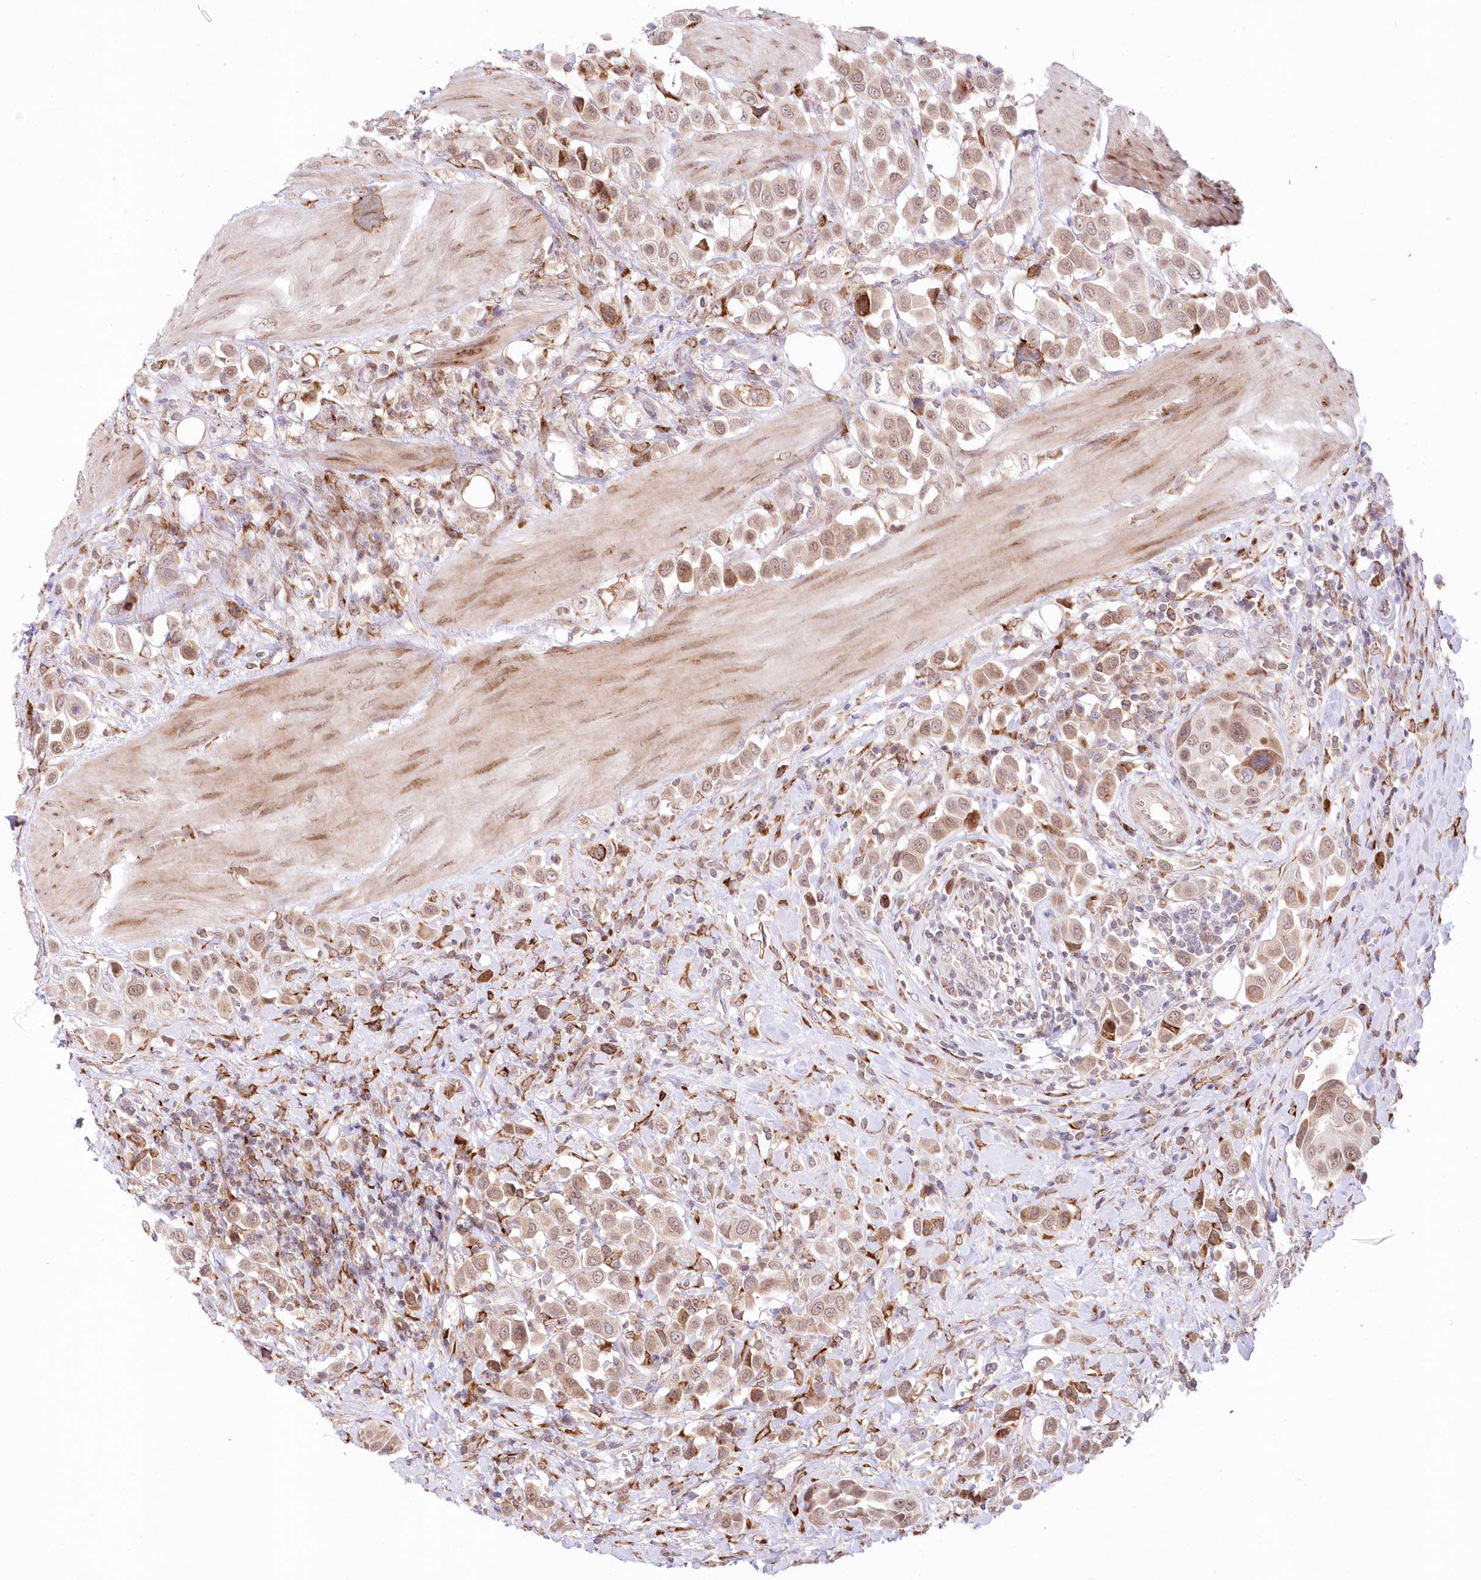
{"staining": {"intensity": "moderate", "quantity": "25%-75%", "location": "cytoplasmic/membranous,nuclear"}, "tissue": "urothelial cancer", "cell_type": "Tumor cells", "image_type": "cancer", "snomed": [{"axis": "morphology", "description": "Urothelial carcinoma, High grade"}, {"axis": "topography", "description": "Urinary bladder"}], "caption": "This image reveals immunohistochemistry (IHC) staining of human urothelial cancer, with medium moderate cytoplasmic/membranous and nuclear positivity in about 25%-75% of tumor cells.", "gene": "LDB1", "patient": {"sex": "male", "age": 50}}